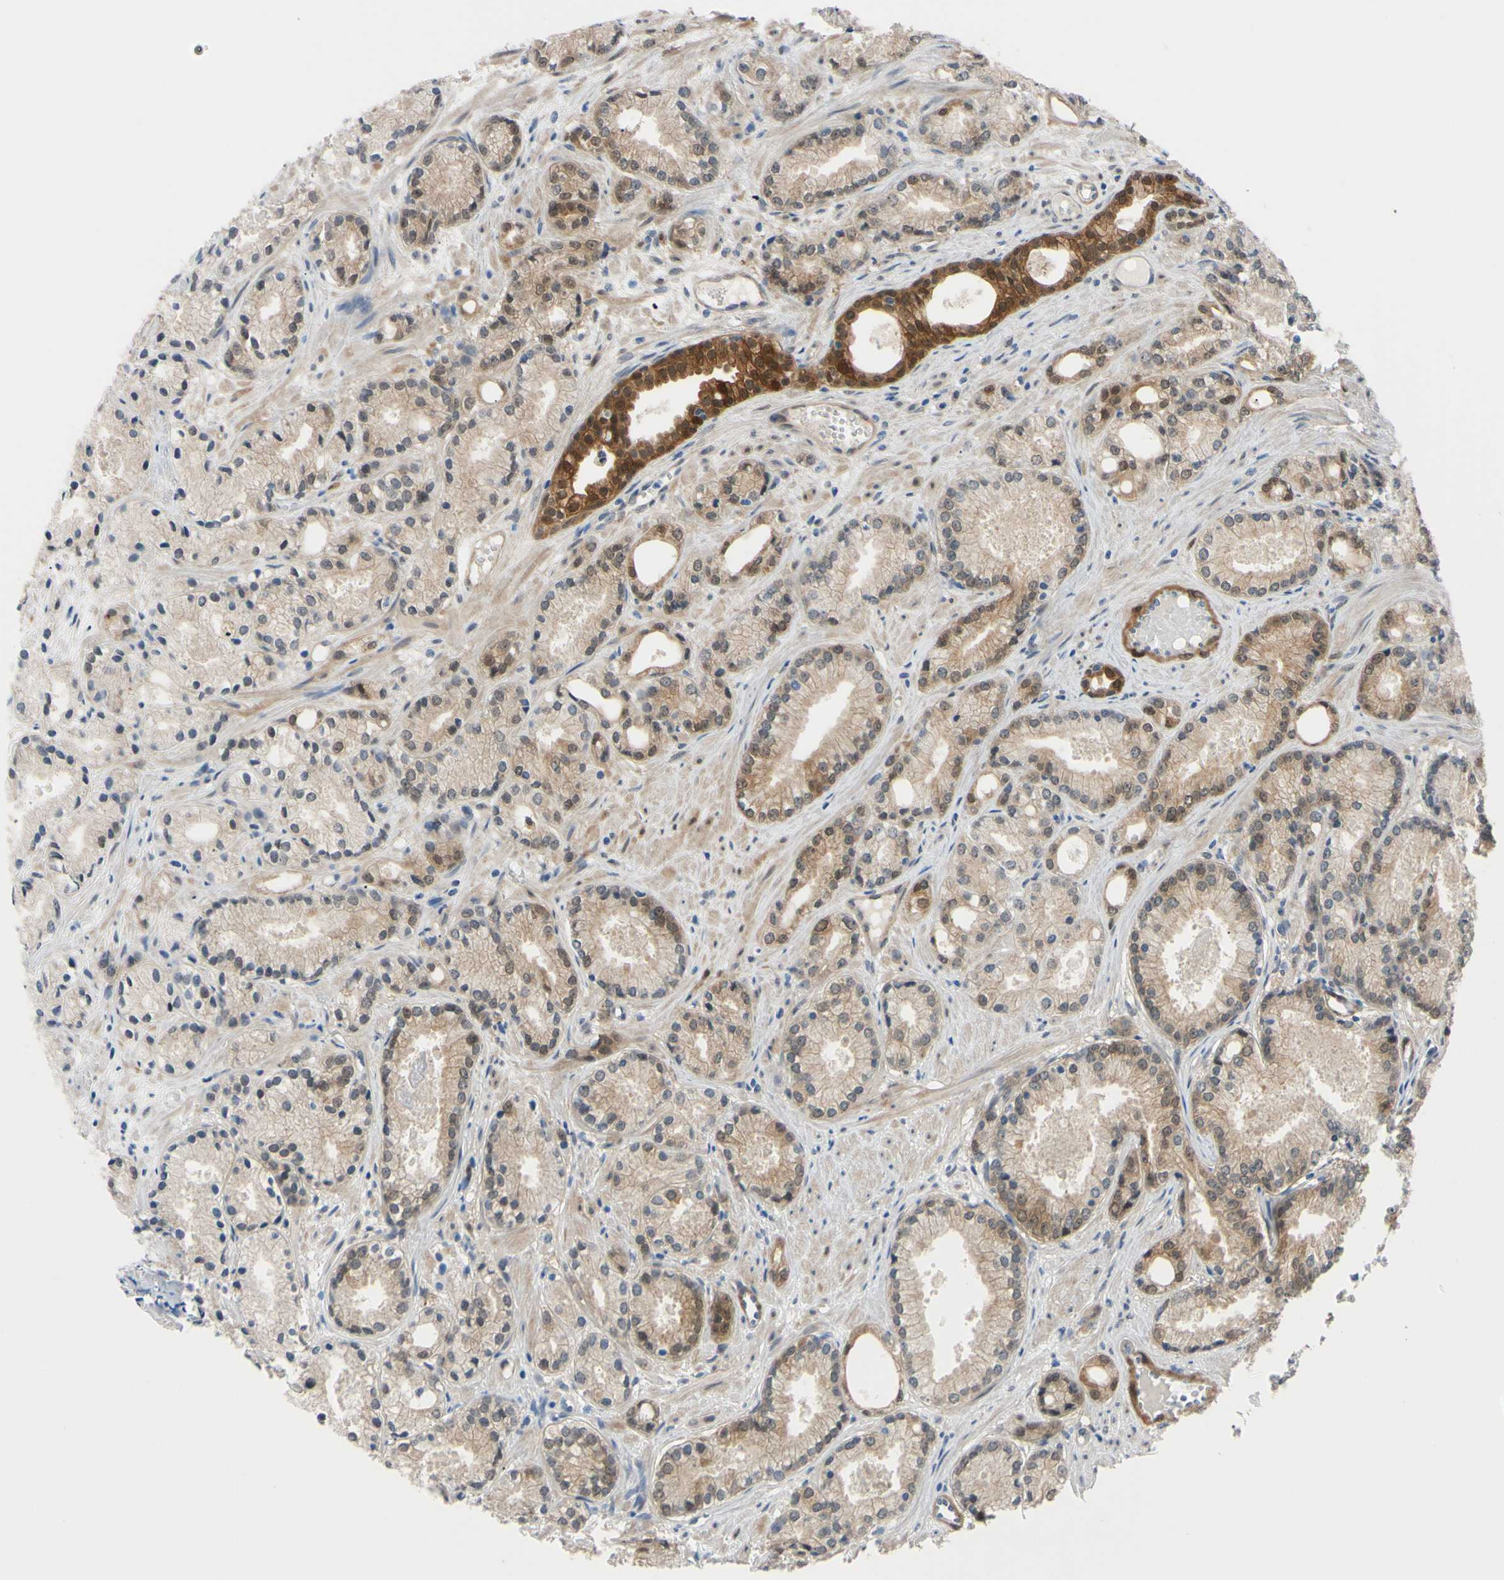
{"staining": {"intensity": "moderate", "quantity": "25%-75%", "location": "cytoplasmic/membranous,nuclear"}, "tissue": "prostate cancer", "cell_type": "Tumor cells", "image_type": "cancer", "snomed": [{"axis": "morphology", "description": "Adenocarcinoma, Low grade"}, {"axis": "topography", "description": "Prostate"}], "caption": "Prostate low-grade adenocarcinoma stained with DAB (3,3'-diaminobenzidine) IHC demonstrates medium levels of moderate cytoplasmic/membranous and nuclear staining in approximately 25%-75% of tumor cells. (DAB (3,3'-diaminobenzidine) IHC with brightfield microscopy, high magnification).", "gene": "NOL3", "patient": {"sex": "male", "age": 72}}